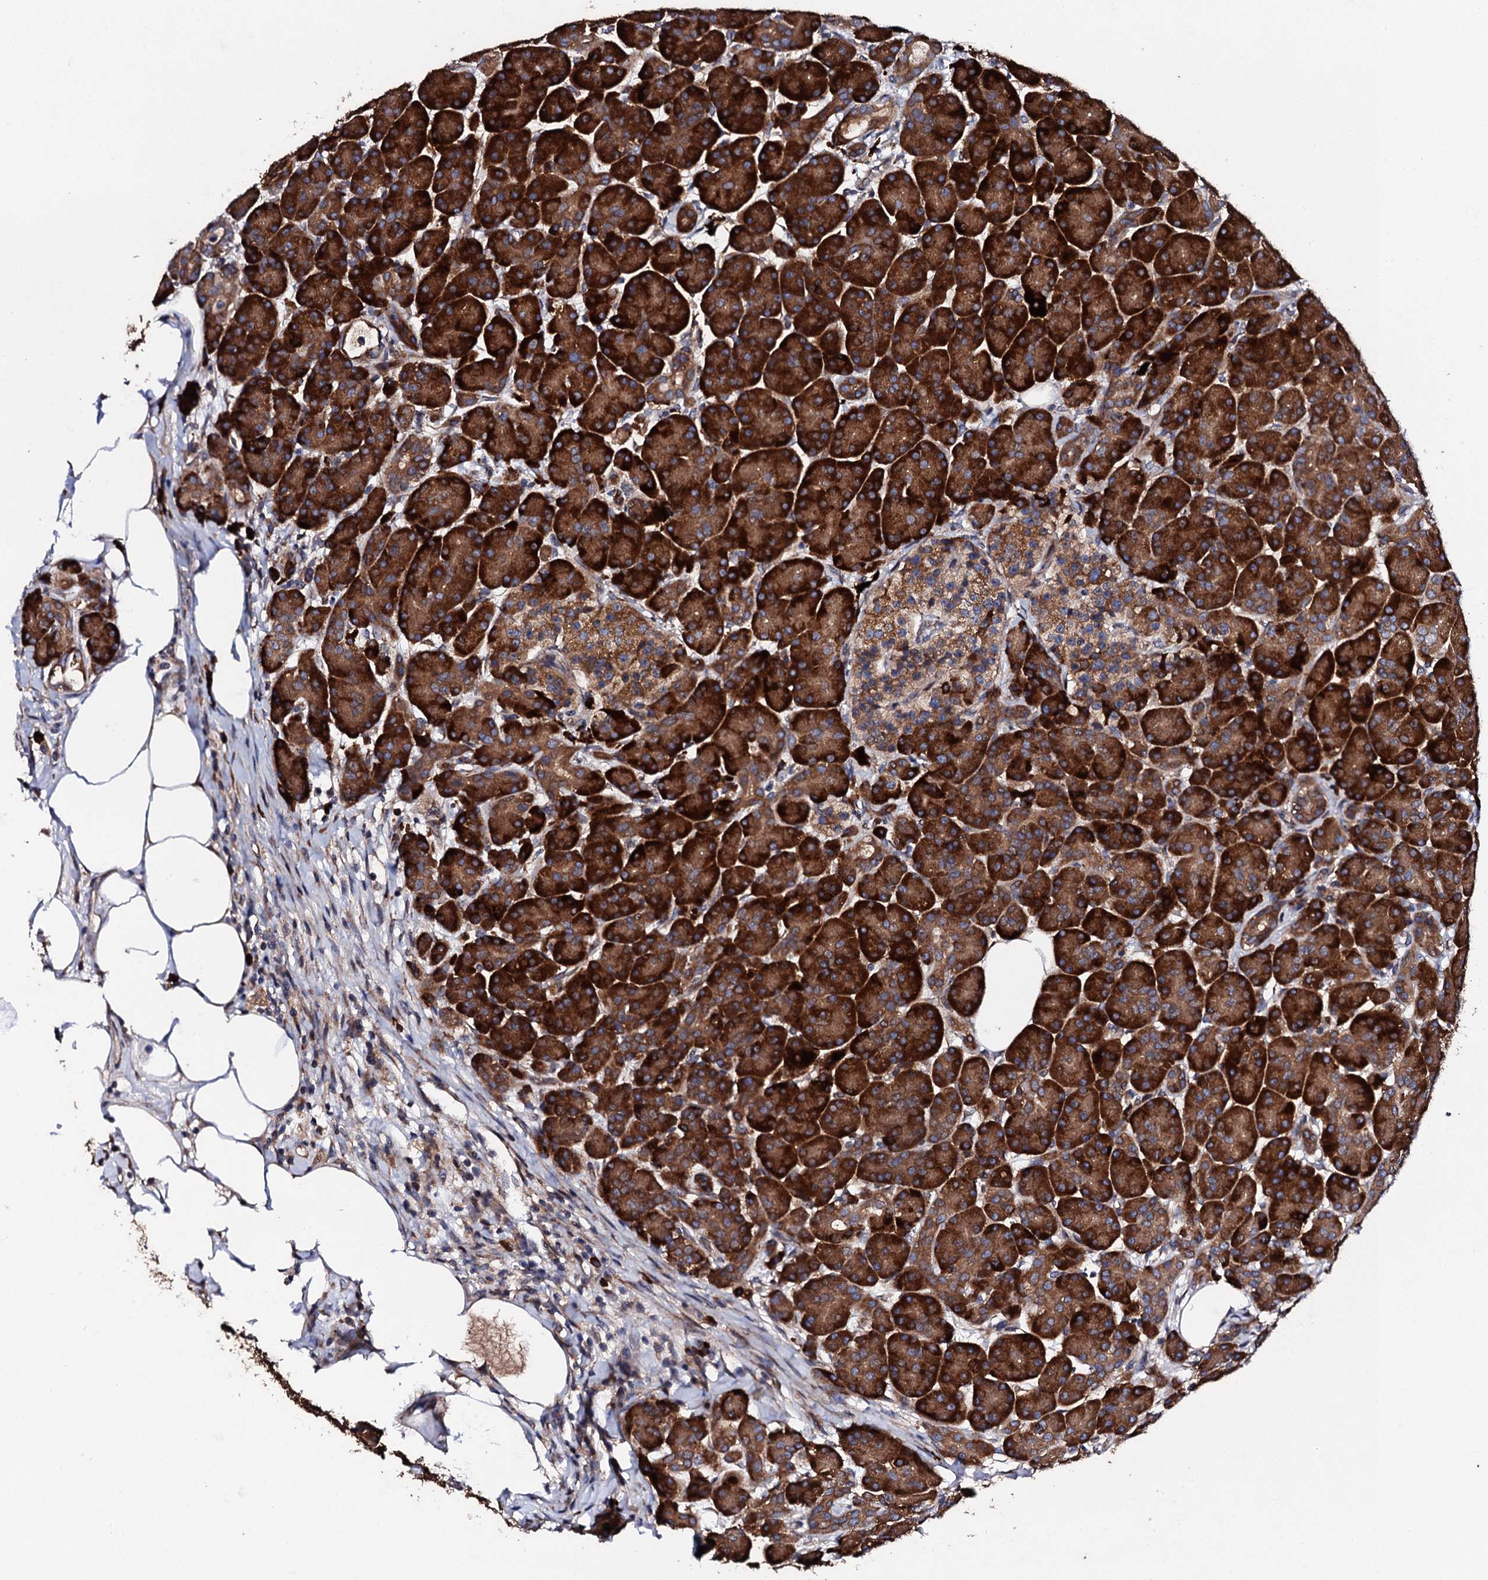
{"staining": {"intensity": "strong", "quantity": ">75%", "location": "cytoplasmic/membranous"}, "tissue": "pancreas", "cell_type": "Exocrine glandular cells", "image_type": "normal", "snomed": [{"axis": "morphology", "description": "Normal tissue, NOS"}, {"axis": "topography", "description": "Pancreas"}], "caption": "A high-resolution image shows immunohistochemistry (IHC) staining of normal pancreas, which demonstrates strong cytoplasmic/membranous staining in approximately >75% of exocrine glandular cells.", "gene": "LIPT2", "patient": {"sex": "male", "age": 63}}